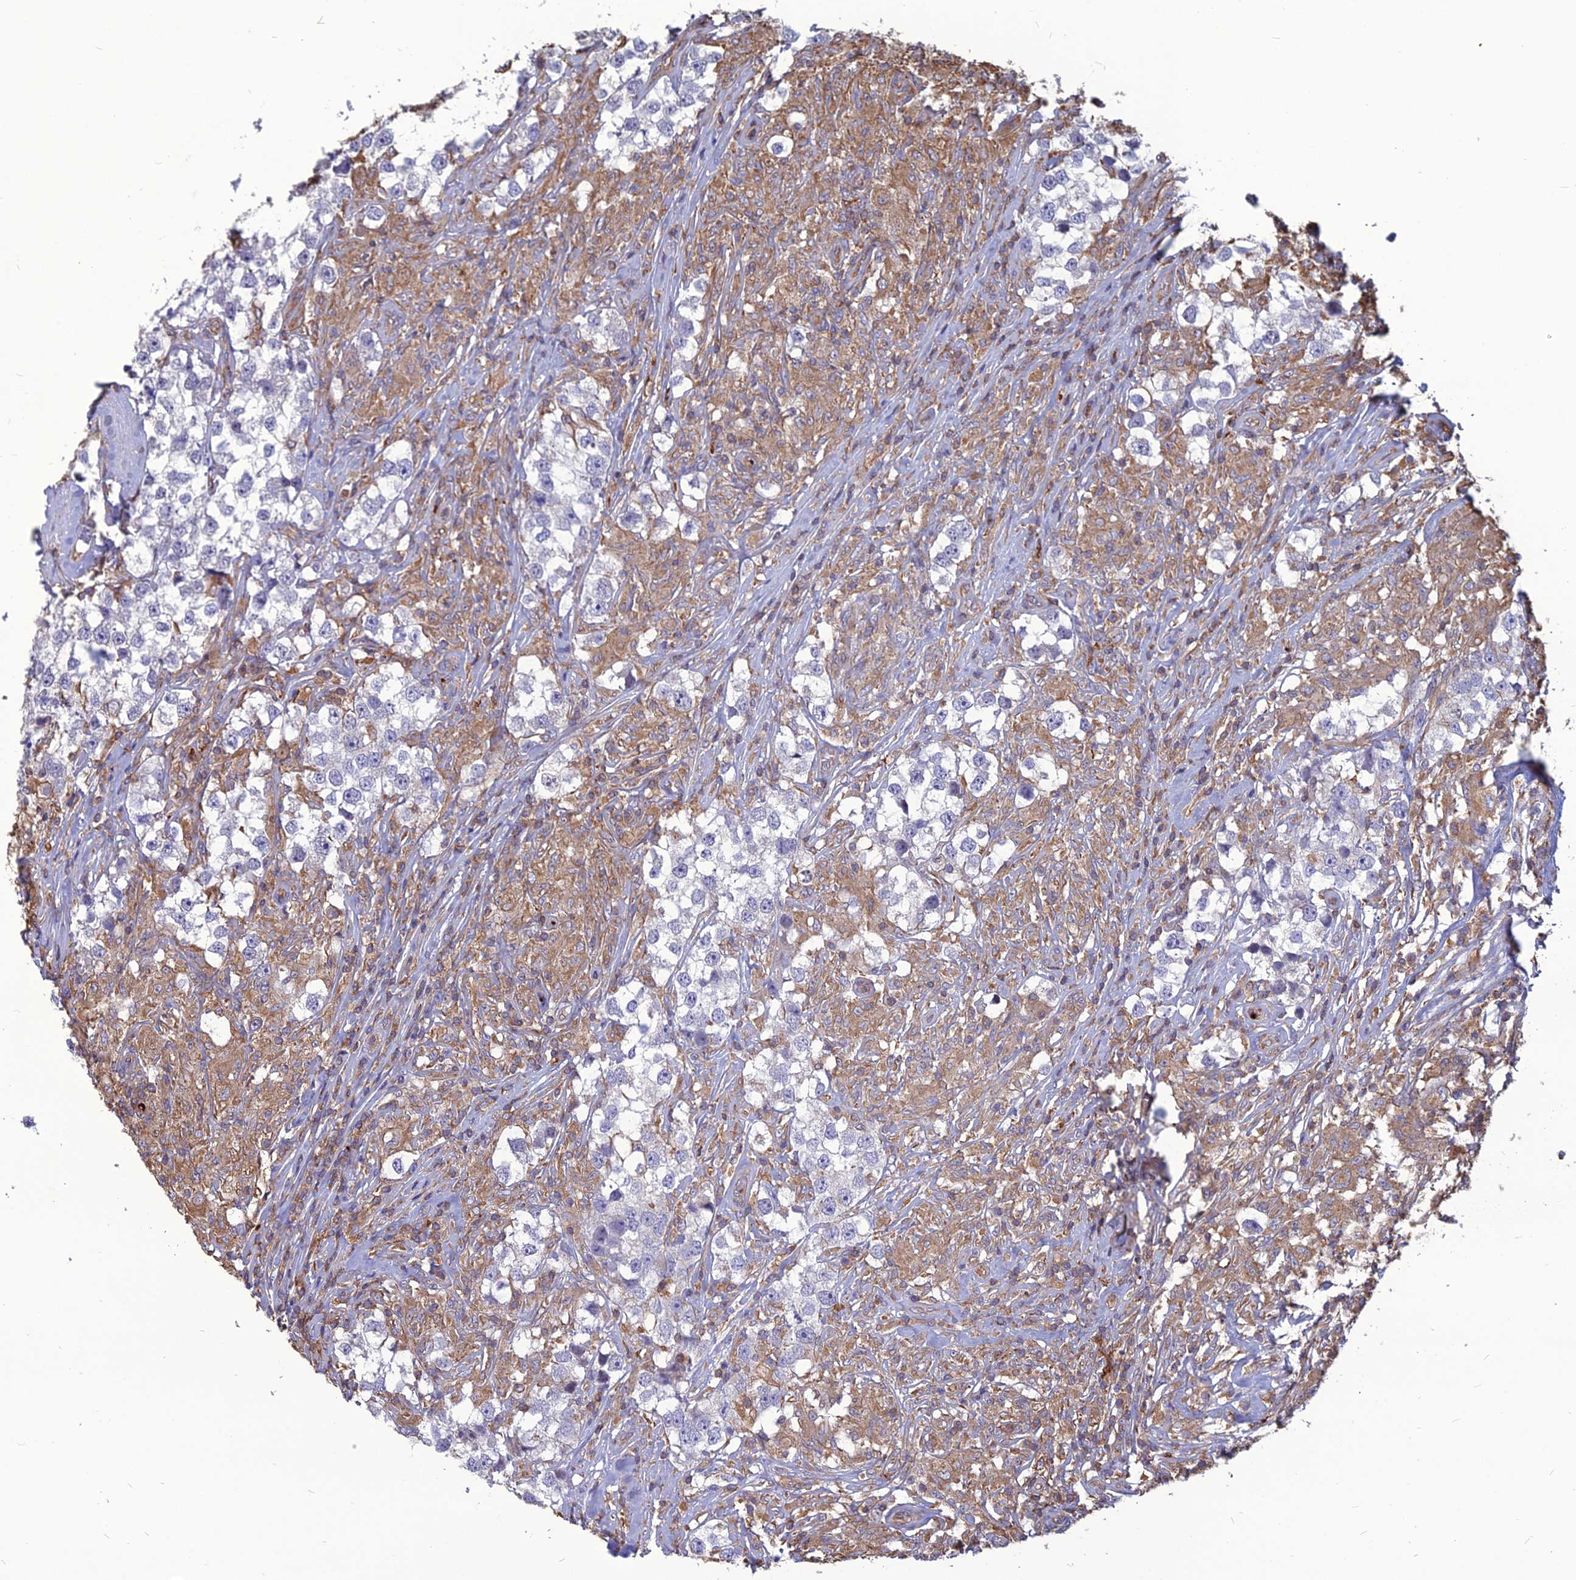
{"staining": {"intensity": "negative", "quantity": "none", "location": "none"}, "tissue": "testis cancer", "cell_type": "Tumor cells", "image_type": "cancer", "snomed": [{"axis": "morphology", "description": "Seminoma, NOS"}, {"axis": "topography", "description": "Testis"}], "caption": "Testis seminoma was stained to show a protein in brown. There is no significant expression in tumor cells. The staining was performed using DAB (3,3'-diaminobenzidine) to visualize the protein expression in brown, while the nuclei were stained in blue with hematoxylin (Magnification: 20x).", "gene": "PSMD11", "patient": {"sex": "male", "age": 46}}